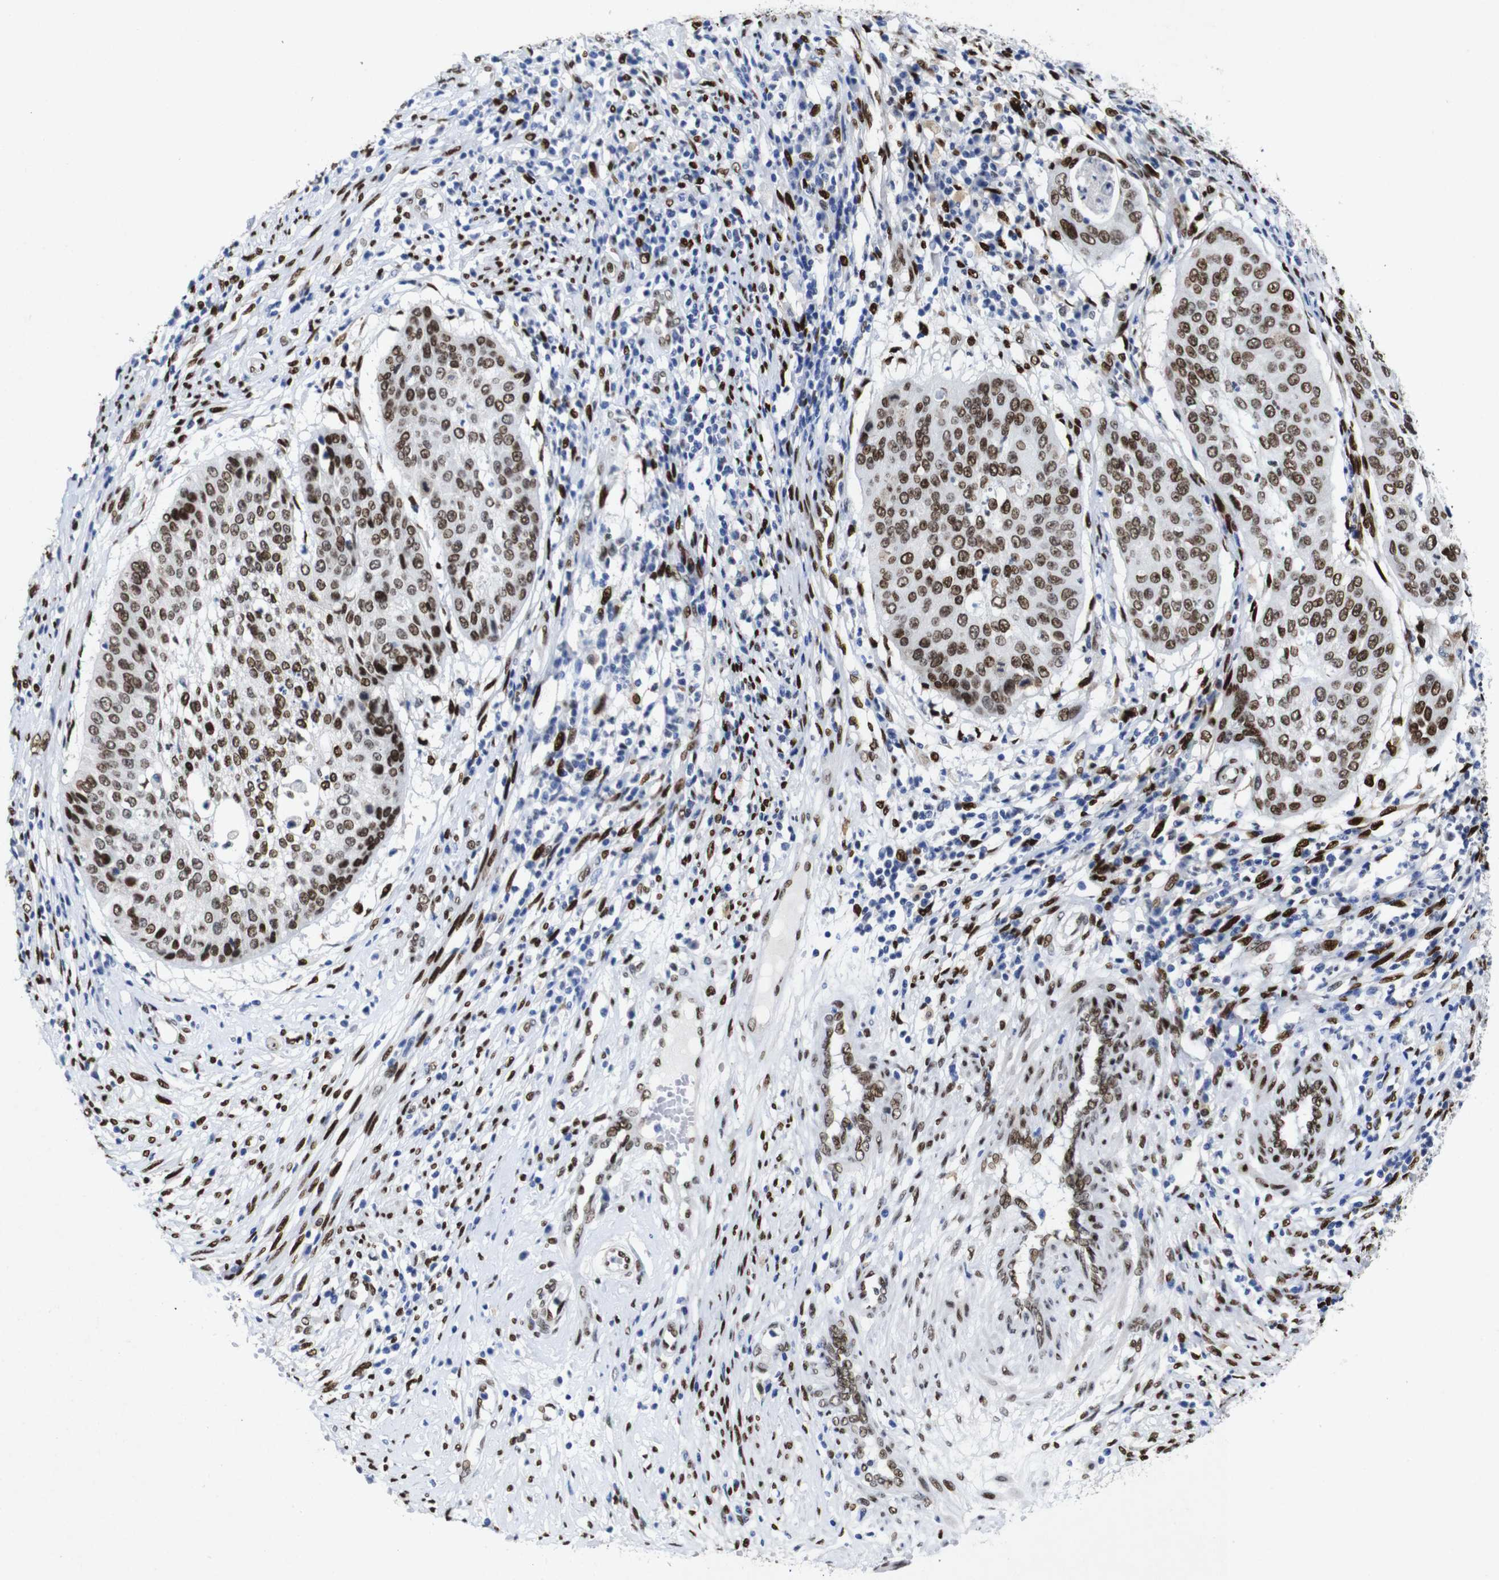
{"staining": {"intensity": "moderate", "quantity": ">75%", "location": "nuclear"}, "tissue": "cervical cancer", "cell_type": "Tumor cells", "image_type": "cancer", "snomed": [{"axis": "morphology", "description": "Normal tissue, NOS"}, {"axis": "morphology", "description": "Squamous cell carcinoma, NOS"}, {"axis": "topography", "description": "Cervix"}], "caption": "Approximately >75% of tumor cells in human cervical cancer (squamous cell carcinoma) show moderate nuclear protein expression as visualized by brown immunohistochemical staining.", "gene": "FOSL2", "patient": {"sex": "female", "age": 39}}